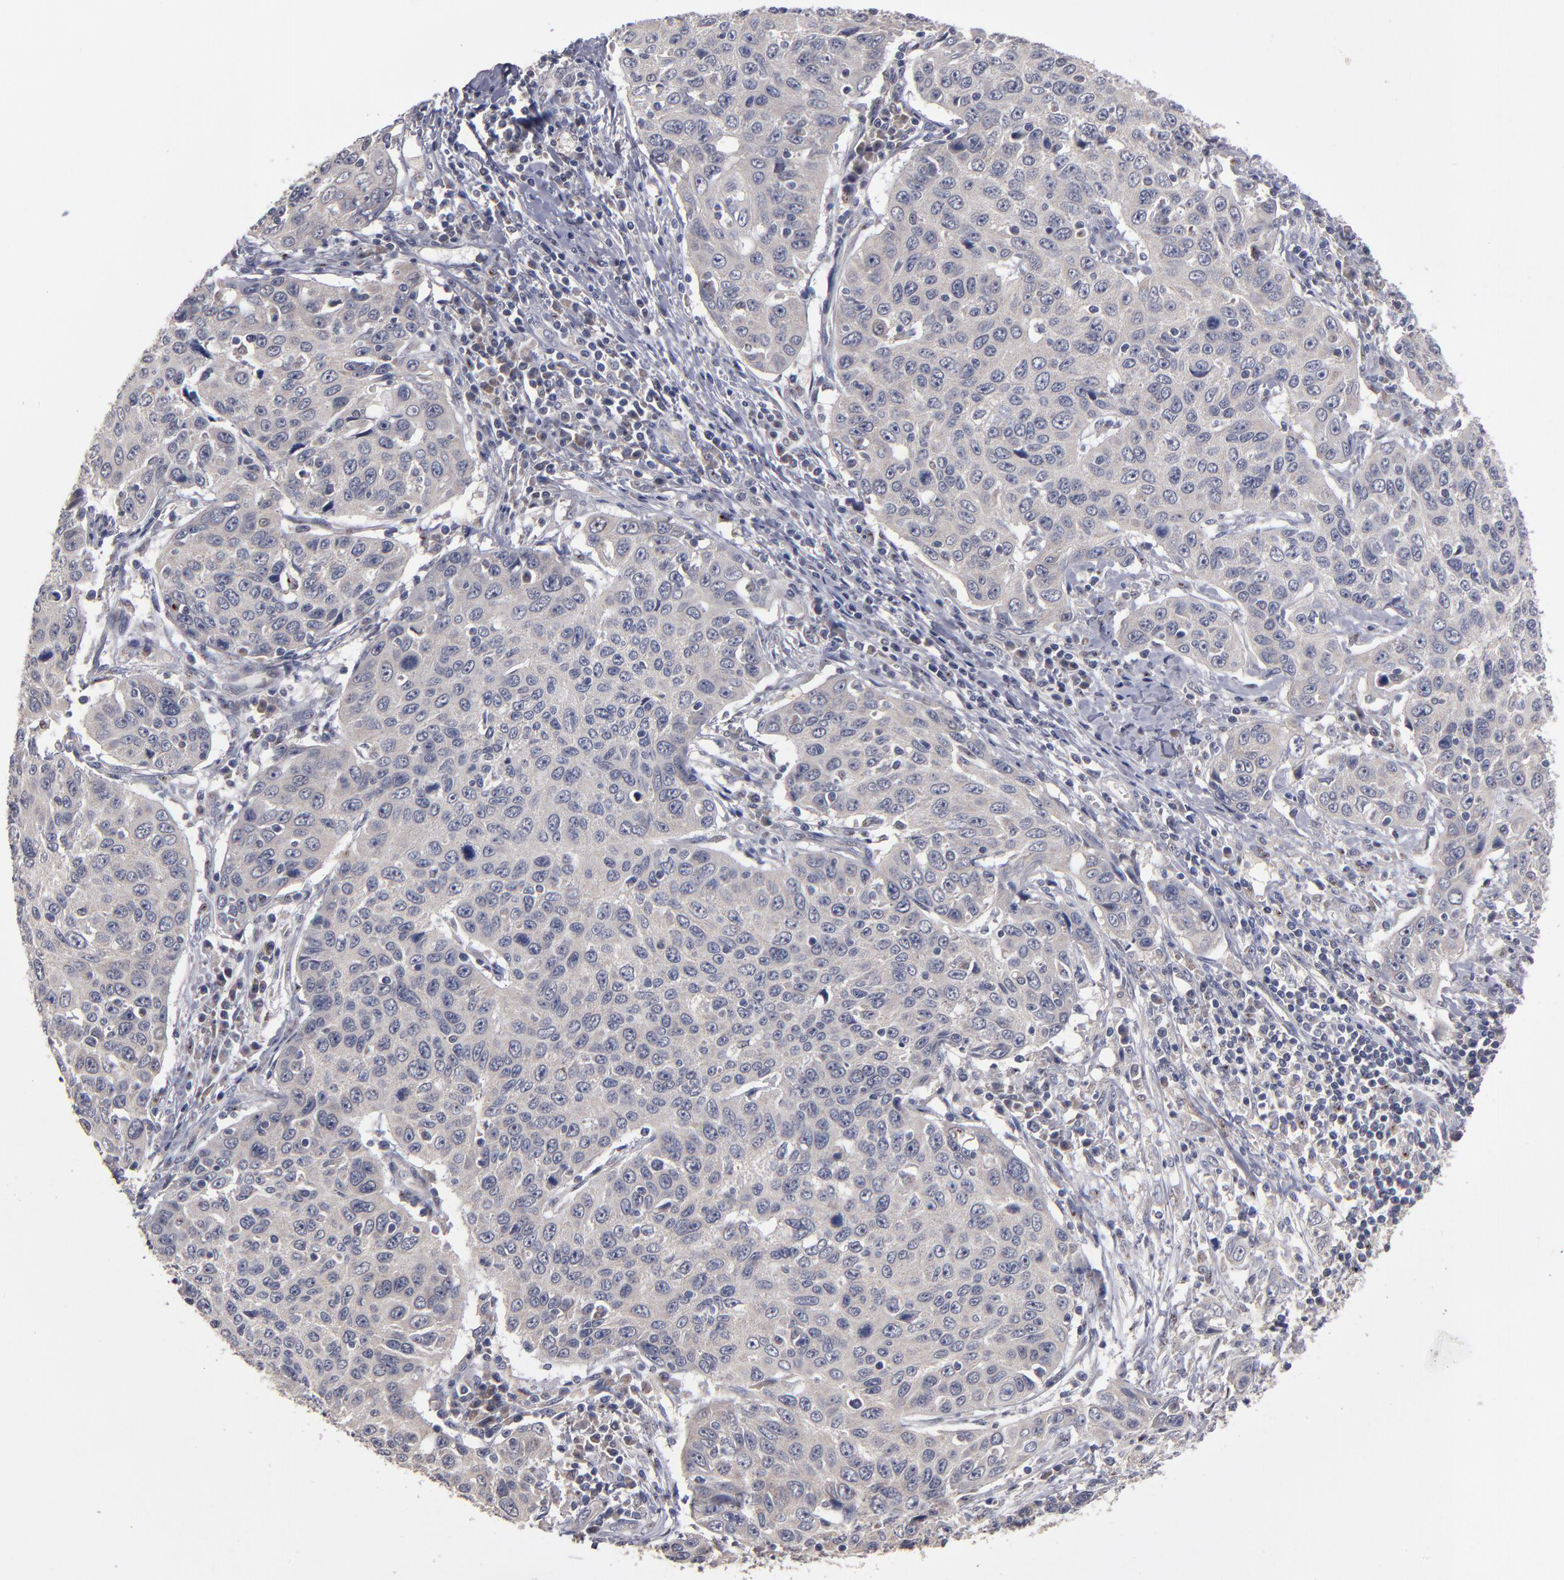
{"staining": {"intensity": "weak", "quantity": ">75%", "location": "cytoplasmic/membranous"}, "tissue": "cervical cancer", "cell_type": "Tumor cells", "image_type": "cancer", "snomed": [{"axis": "morphology", "description": "Squamous cell carcinoma, NOS"}, {"axis": "topography", "description": "Cervix"}], "caption": "Human cervical squamous cell carcinoma stained with a brown dye reveals weak cytoplasmic/membranous positive expression in approximately >75% of tumor cells.", "gene": "EXD2", "patient": {"sex": "female", "age": 53}}